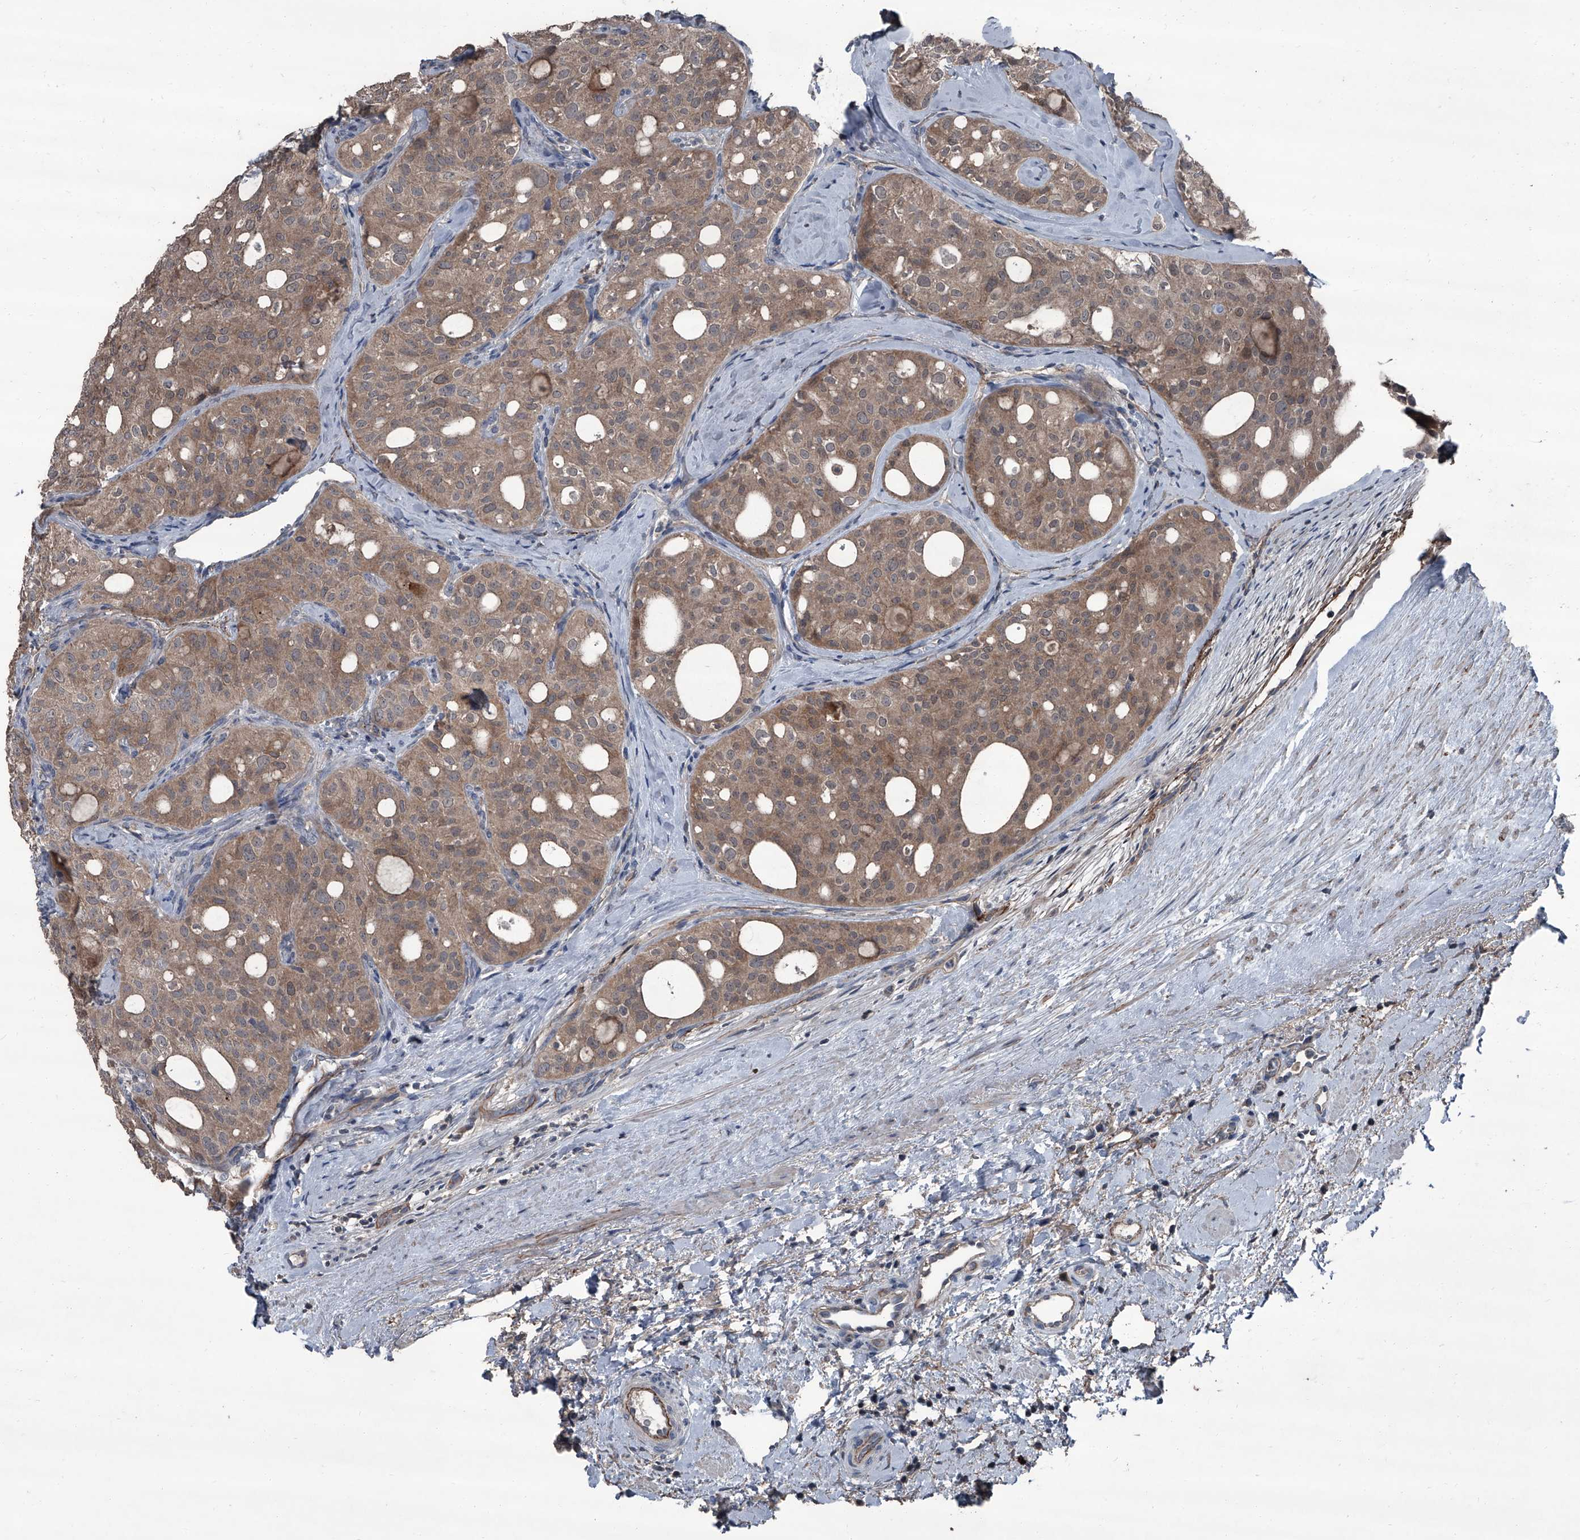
{"staining": {"intensity": "weak", "quantity": ">75%", "location": "cytoplasmic/membranous"}, "tissue": "thyroid cancer", "cell_type": "Tumor cells", "image_type": "cancer", "snomed": [{"axis": "morphology", "description": "Follicular adenoma carcinoma, NOS"}, {"axis": "topography", "description": "Thyroid gland"}], "caption": "Human follicular adenoma carcinoma (thyroid) stained with a protein marker exhibits weak staining in tumor cells.", "gene": "OARD1", "patient": {"sex": "male", "age": 75}}